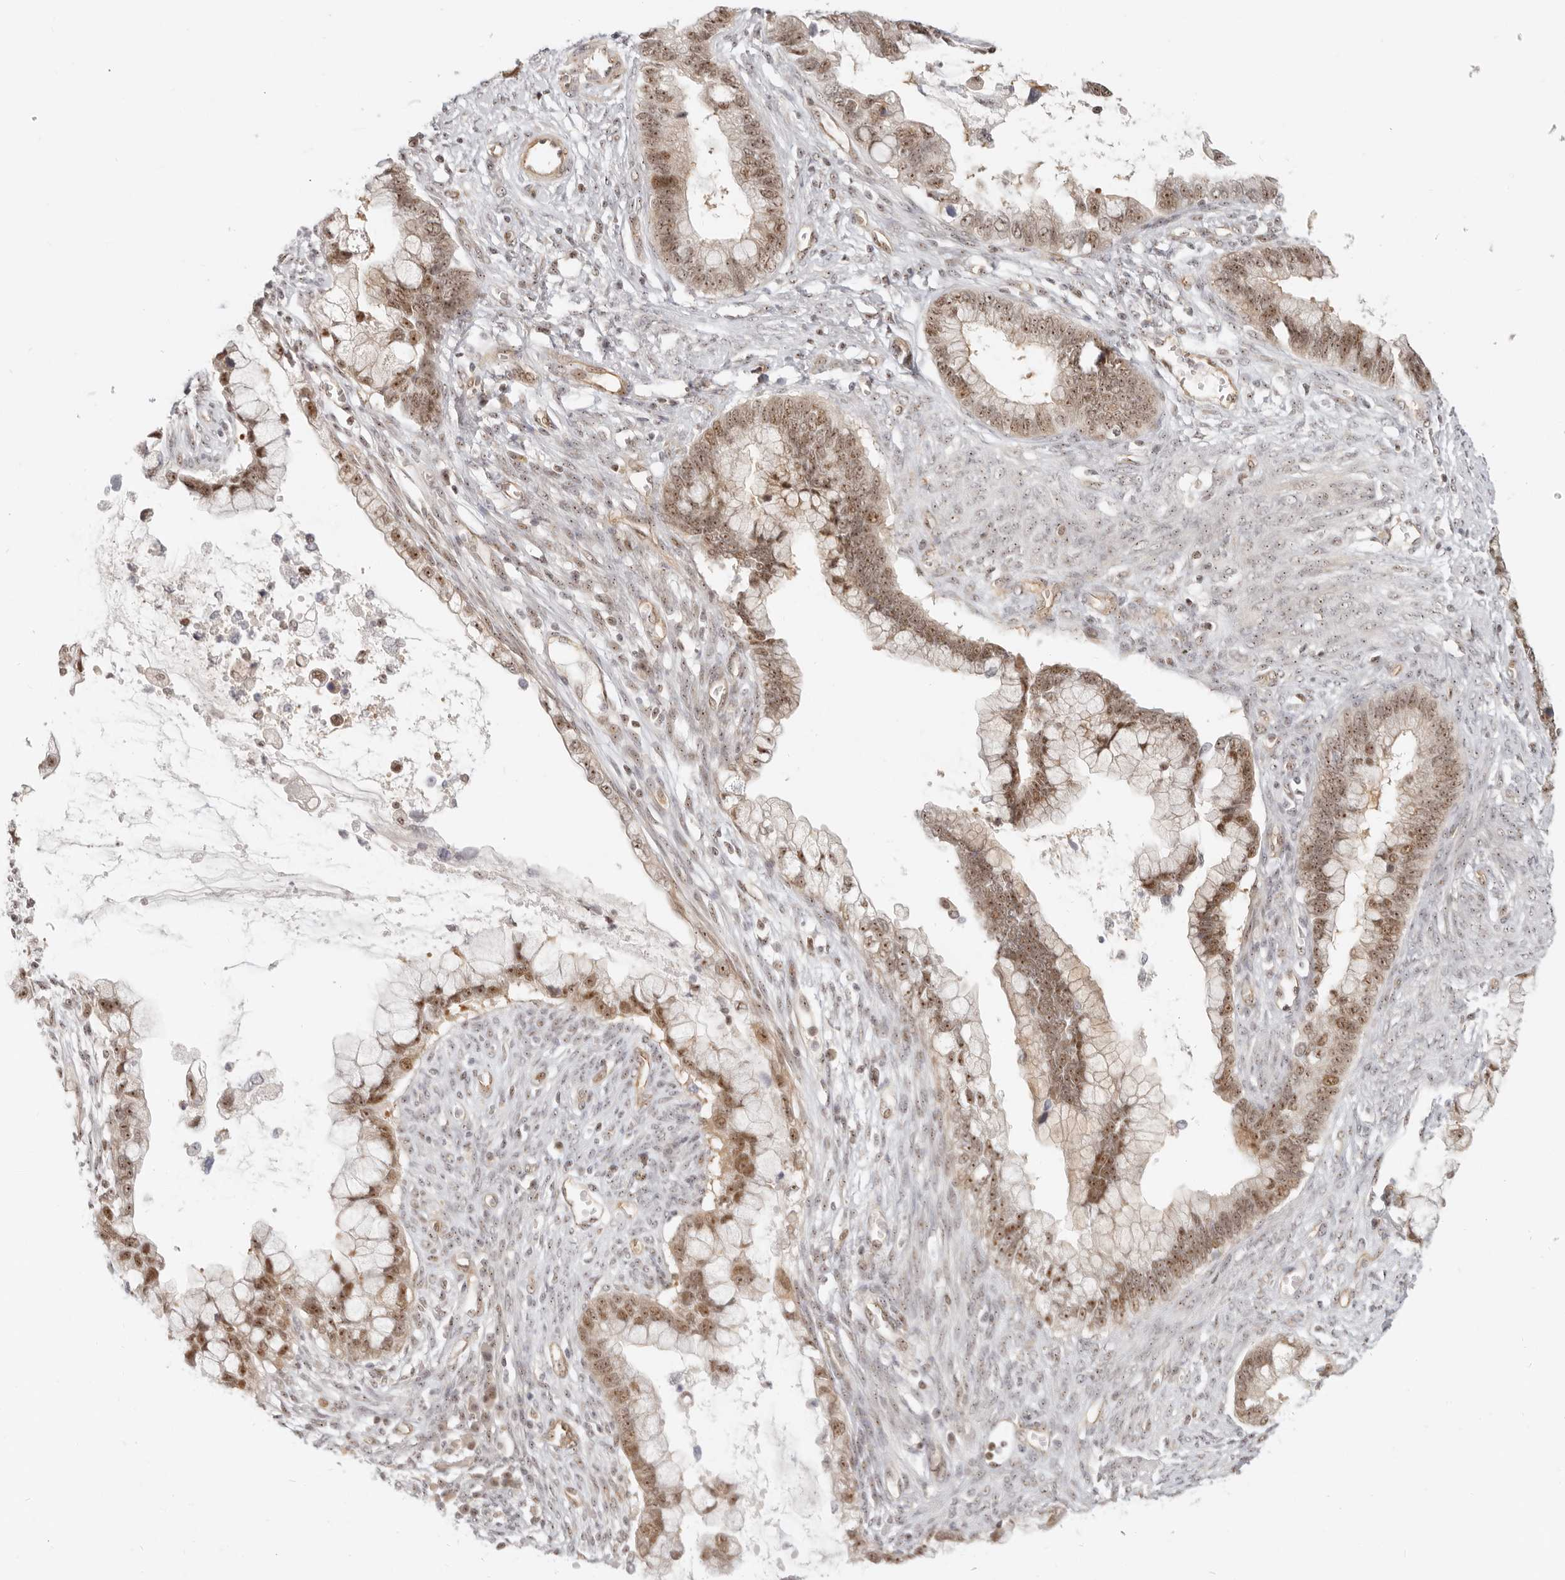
{"staining": {"intensity": "moderate", "quantity": ">75%", "location": "nuclear"}, "tissue": "cervical cancer", "cell_type": "Tumor cells", "image_type": "cancer", "snomed": [{"axis": "morphology", "description": "Adenocarcinoma, NOS"}, {"axis": "topography", "description": "Cervix"}], "caption": "Cervical cancer was stained to show a protein in brown. There is medium levels of moderate nuclear positivity in about >75% of tumor cells.", "gene": "BAP1", "patient": {"sex": "female", "age": 44}}